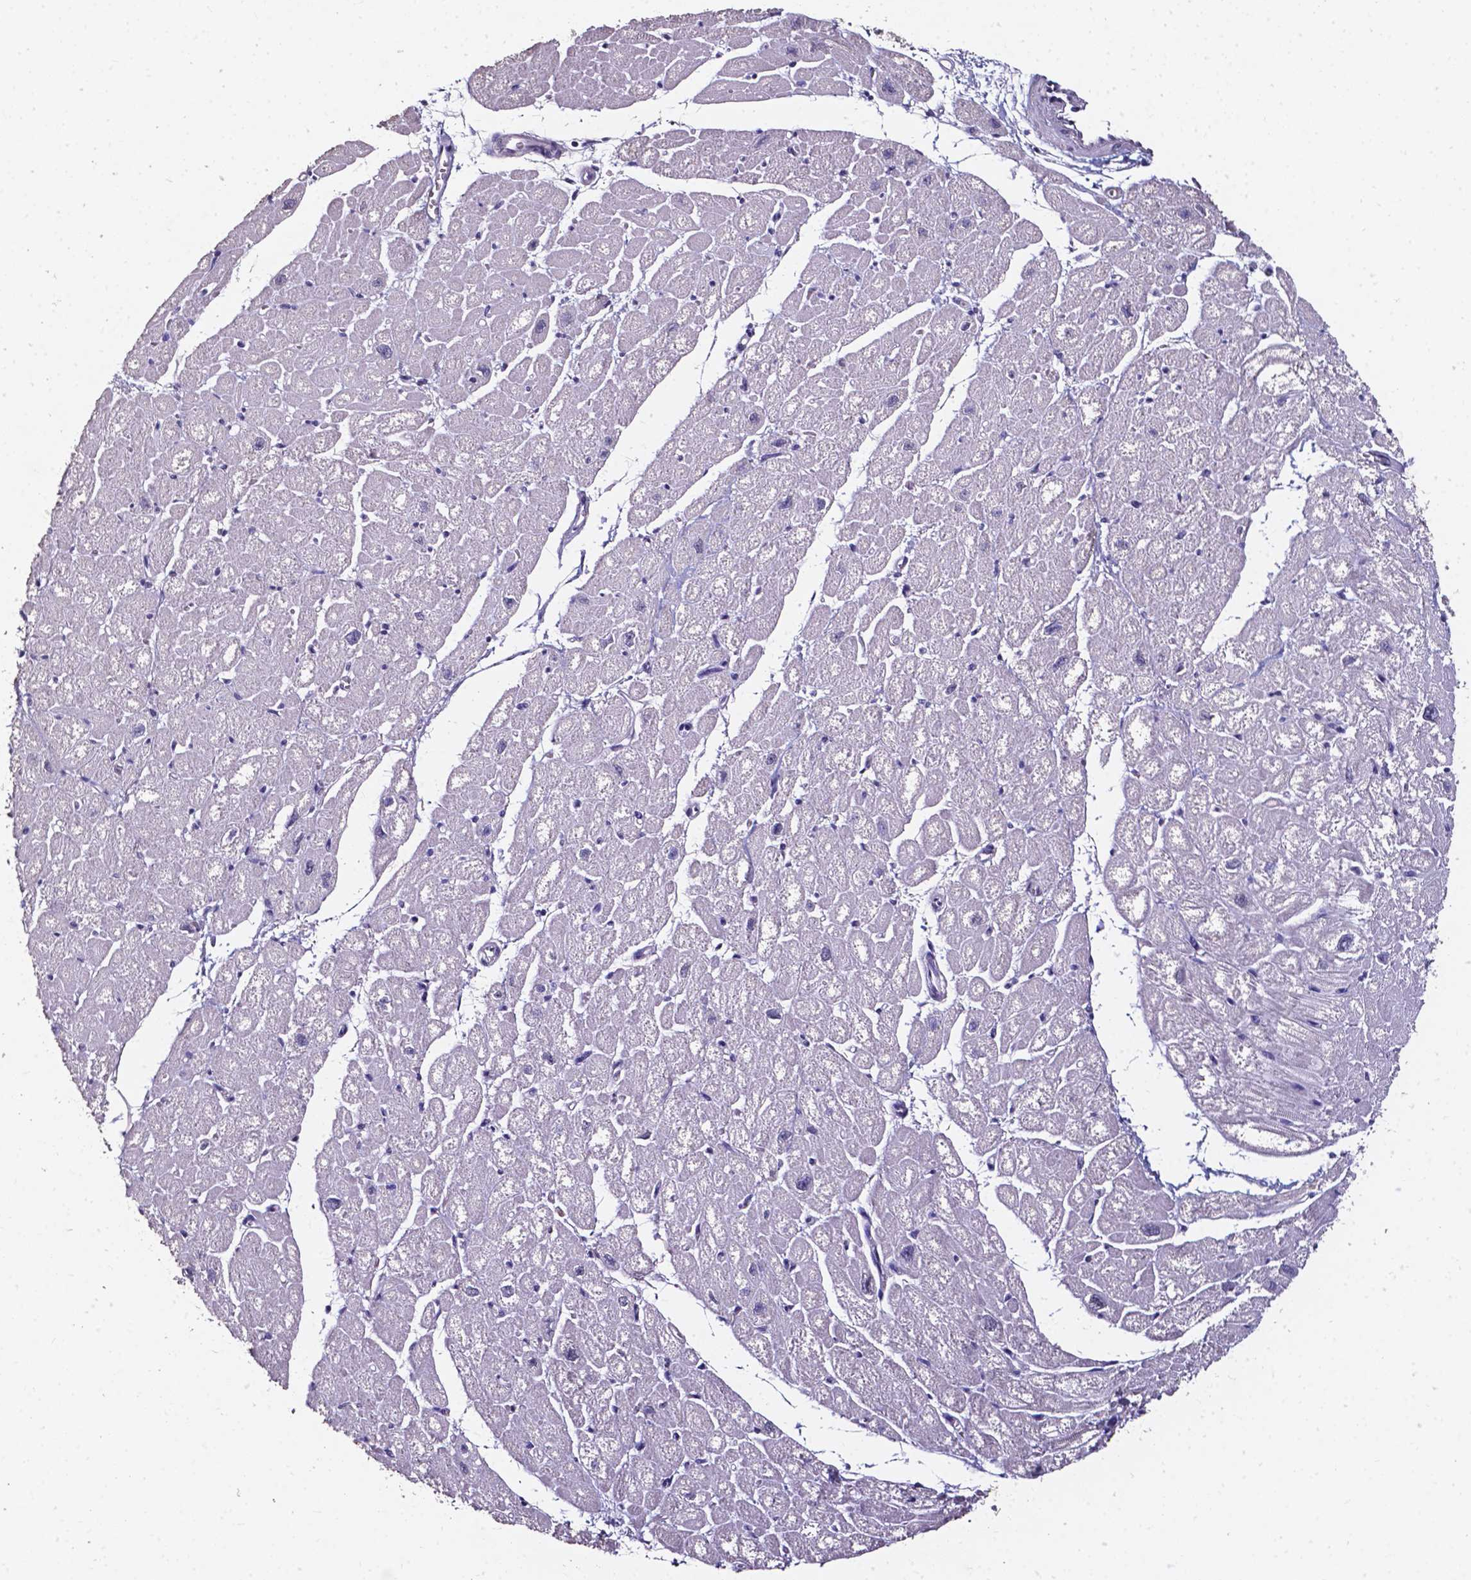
{"staining": {"intensity": "negative", "quantity": "none", "location": "none"}, "tissue": "heart muscle", "cell_type": "Cardiomyocytes", "image_type": "normal", "snomed": [{"axis": "morphology", "description": "Normal tissue, NOS"}, {"axis": "topography", "description": "Heart"}], "caption": "The histopathology image reveals no significant positivity in cardiomyocytes of heart muscle.", "gene": "DEFA5", "patient": {"sex": "male", "age": 61}}